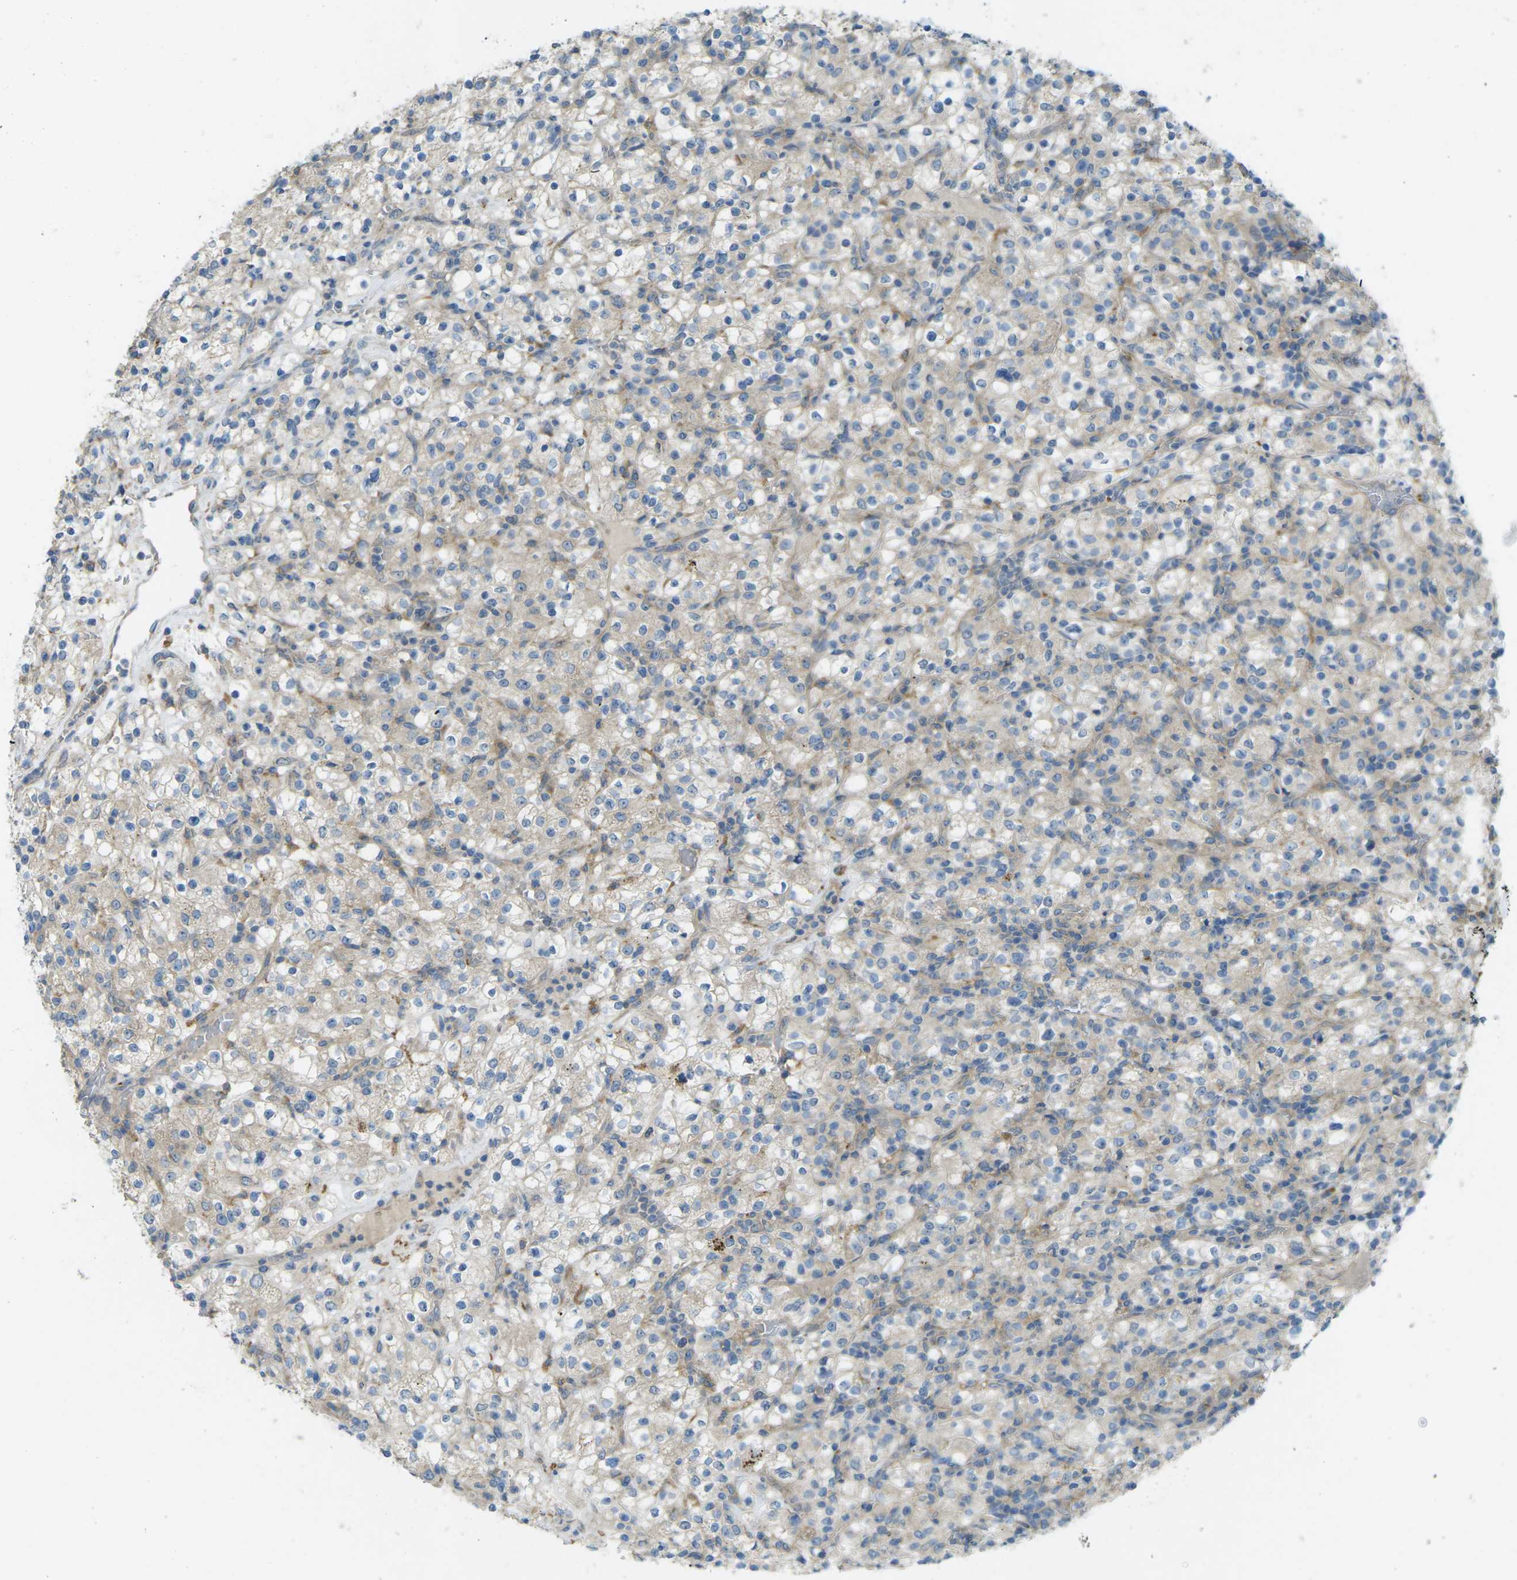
{"staining": {"intensity": "weak", "quantity": "25%-75%", "location": "cytoplasmic/membranous"}, "tissue": "renal cancer", "cell_type": "Tumor cells", "image_type": "cancer", "snomed": [{"axis": "morphology", "description": "Normal tissue, NOS"}, {"axis": "morphology", "description": "Adenocarcinoma, NOS"}, {"axis": "topography", "description": "Kidney"}], "caption": "An immunohistochemistry image of tumor tissue is shown. Protein staining in brown shows weak cytoplasmic/membranous positivity in adenocarcinoma (renal) within tumor cells.", "gene": "MYLK4", "patient": {"sex": "female", "age": 72}}